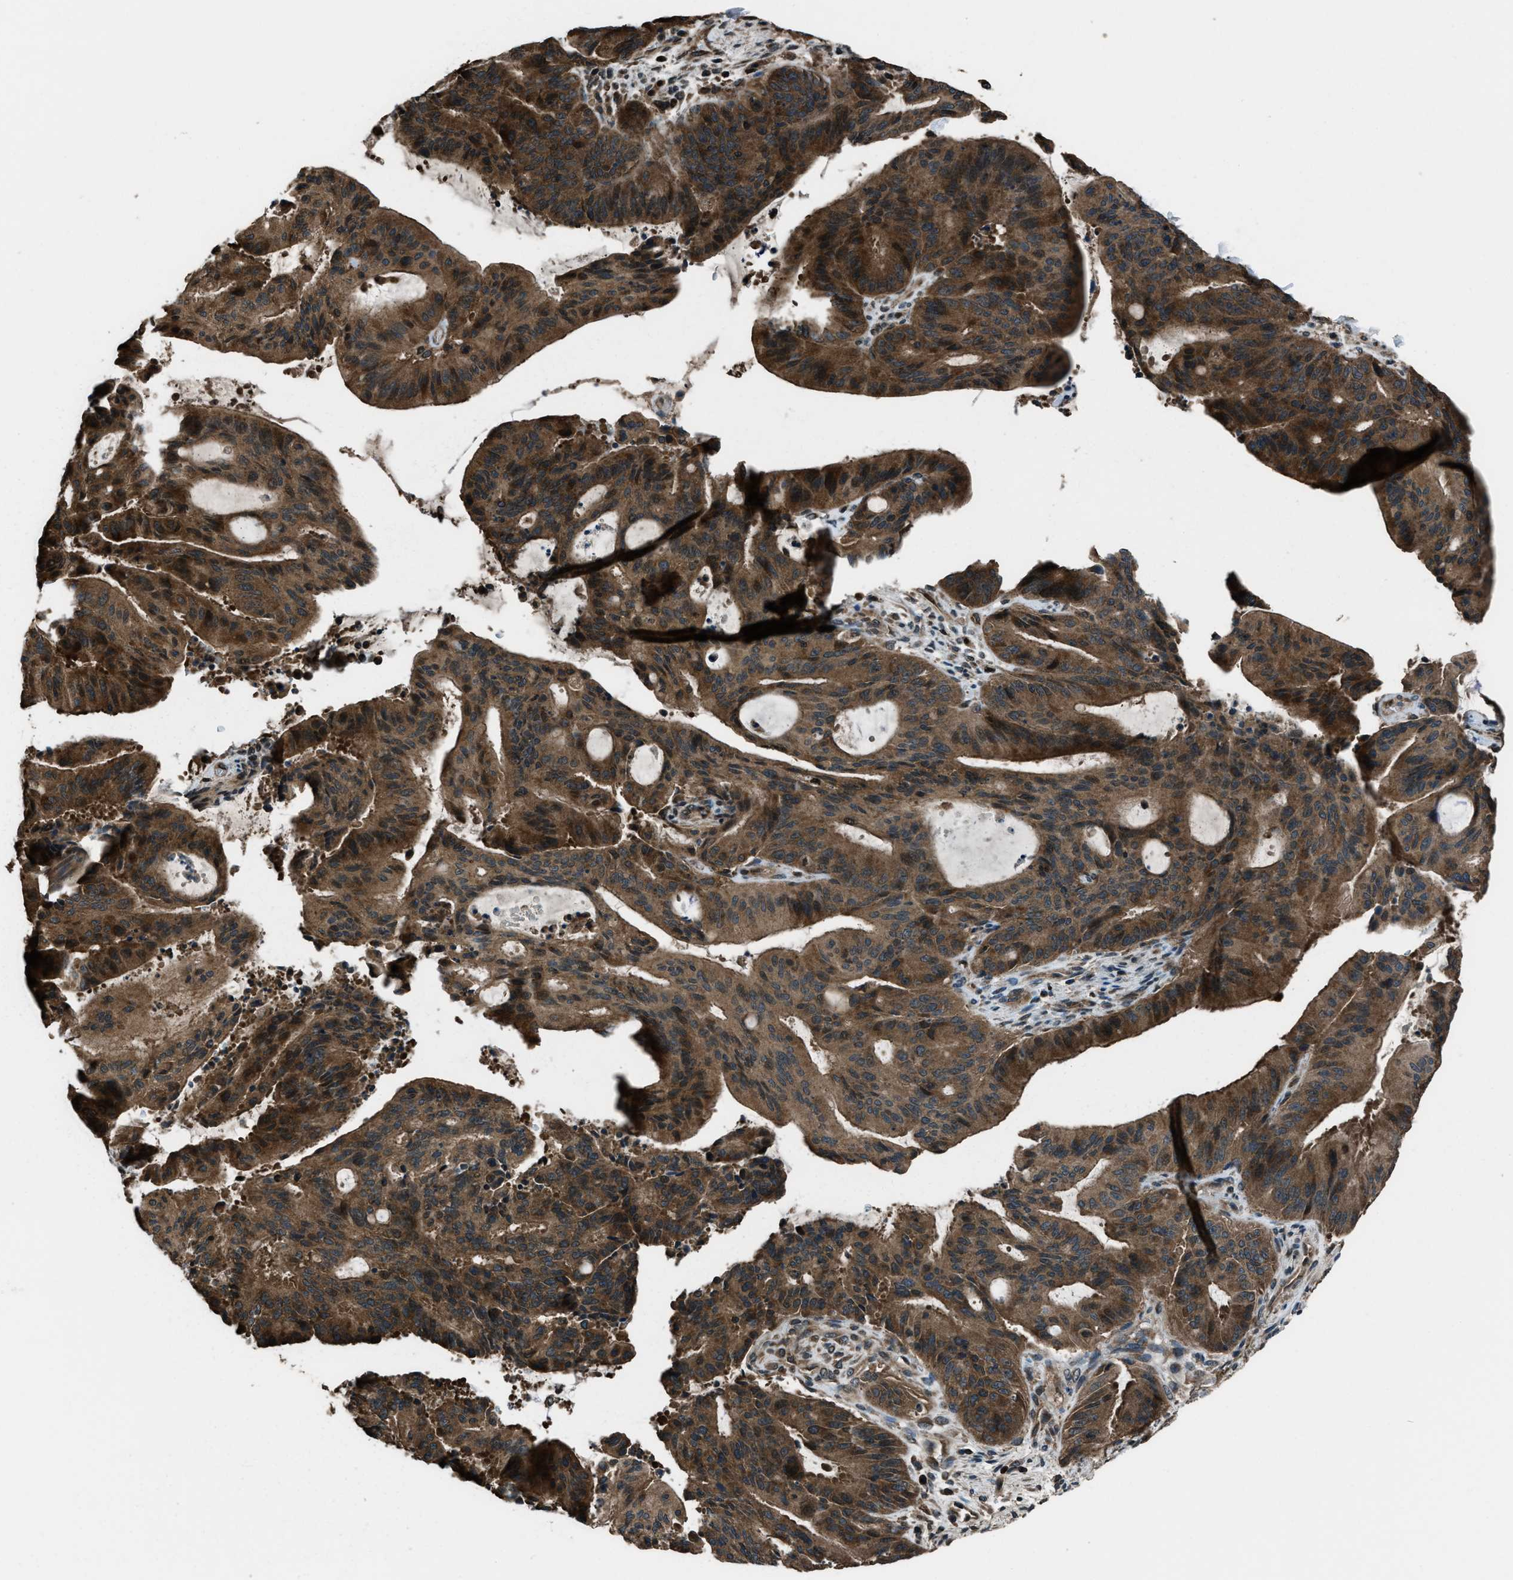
{"staining": {"intensity": "moderate", "quantity": ">75%", "location": "cytoplasmic/membranous"}, "tissue": "liver cancer", "cell_type": "Tumor cells", "image_type": "cancer", "snomed": [{"axis": "morphology", "description": "Normal tissue, NOS"}, {"axis": "morphology", "description": "Cholangiocarcinoma"}, {"axis": "topography", "description": "Liver"}, {"axis": "topography", "description": "Peripheral nerve tissue"}], "caption": "The micrograph shows staining of cholangiocarcinoma (liver), revealing moderate cytoplasmic/membranous protein expression (brown color) within tumor cells.", "gene": "TRIM4", "patient": {"sex": "female", "age": 73}}